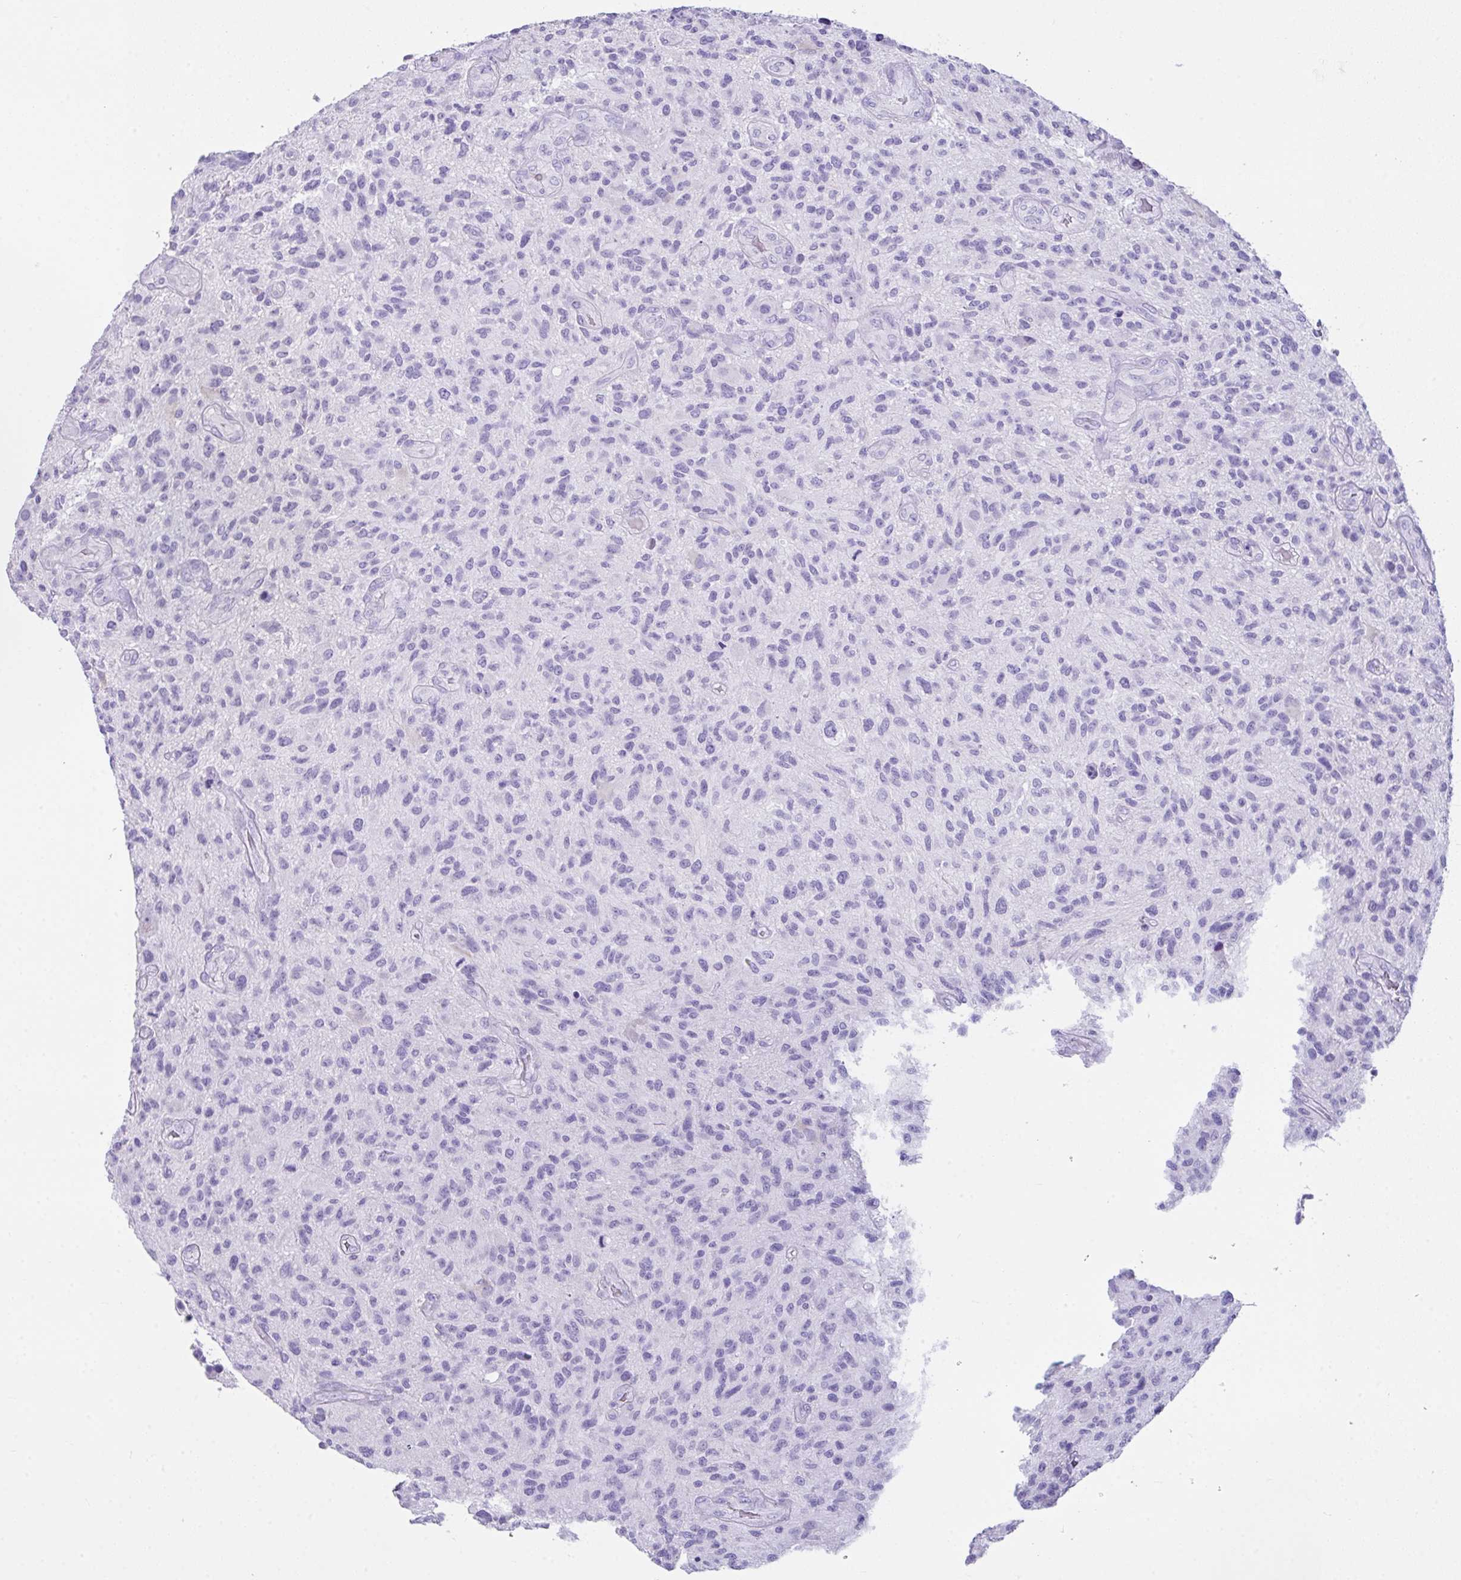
{"staining": {"intensity": "negative", "quantity": "none", "location": "none"}, "tissue": "glioma", "cell_type": "Tumor cells", "image_type": "cancer", "snomed": [{"axis": "morphology", "description": "Glioma, malignant, High grade"}, {"axis": "topography", "description": "Brain"}], "caption": "Tumor cells are negative for brown protein staining in malignant glioma (high-grade).", "gene": "LGALS4", "patient": {"sex": "male", "age": 47}}